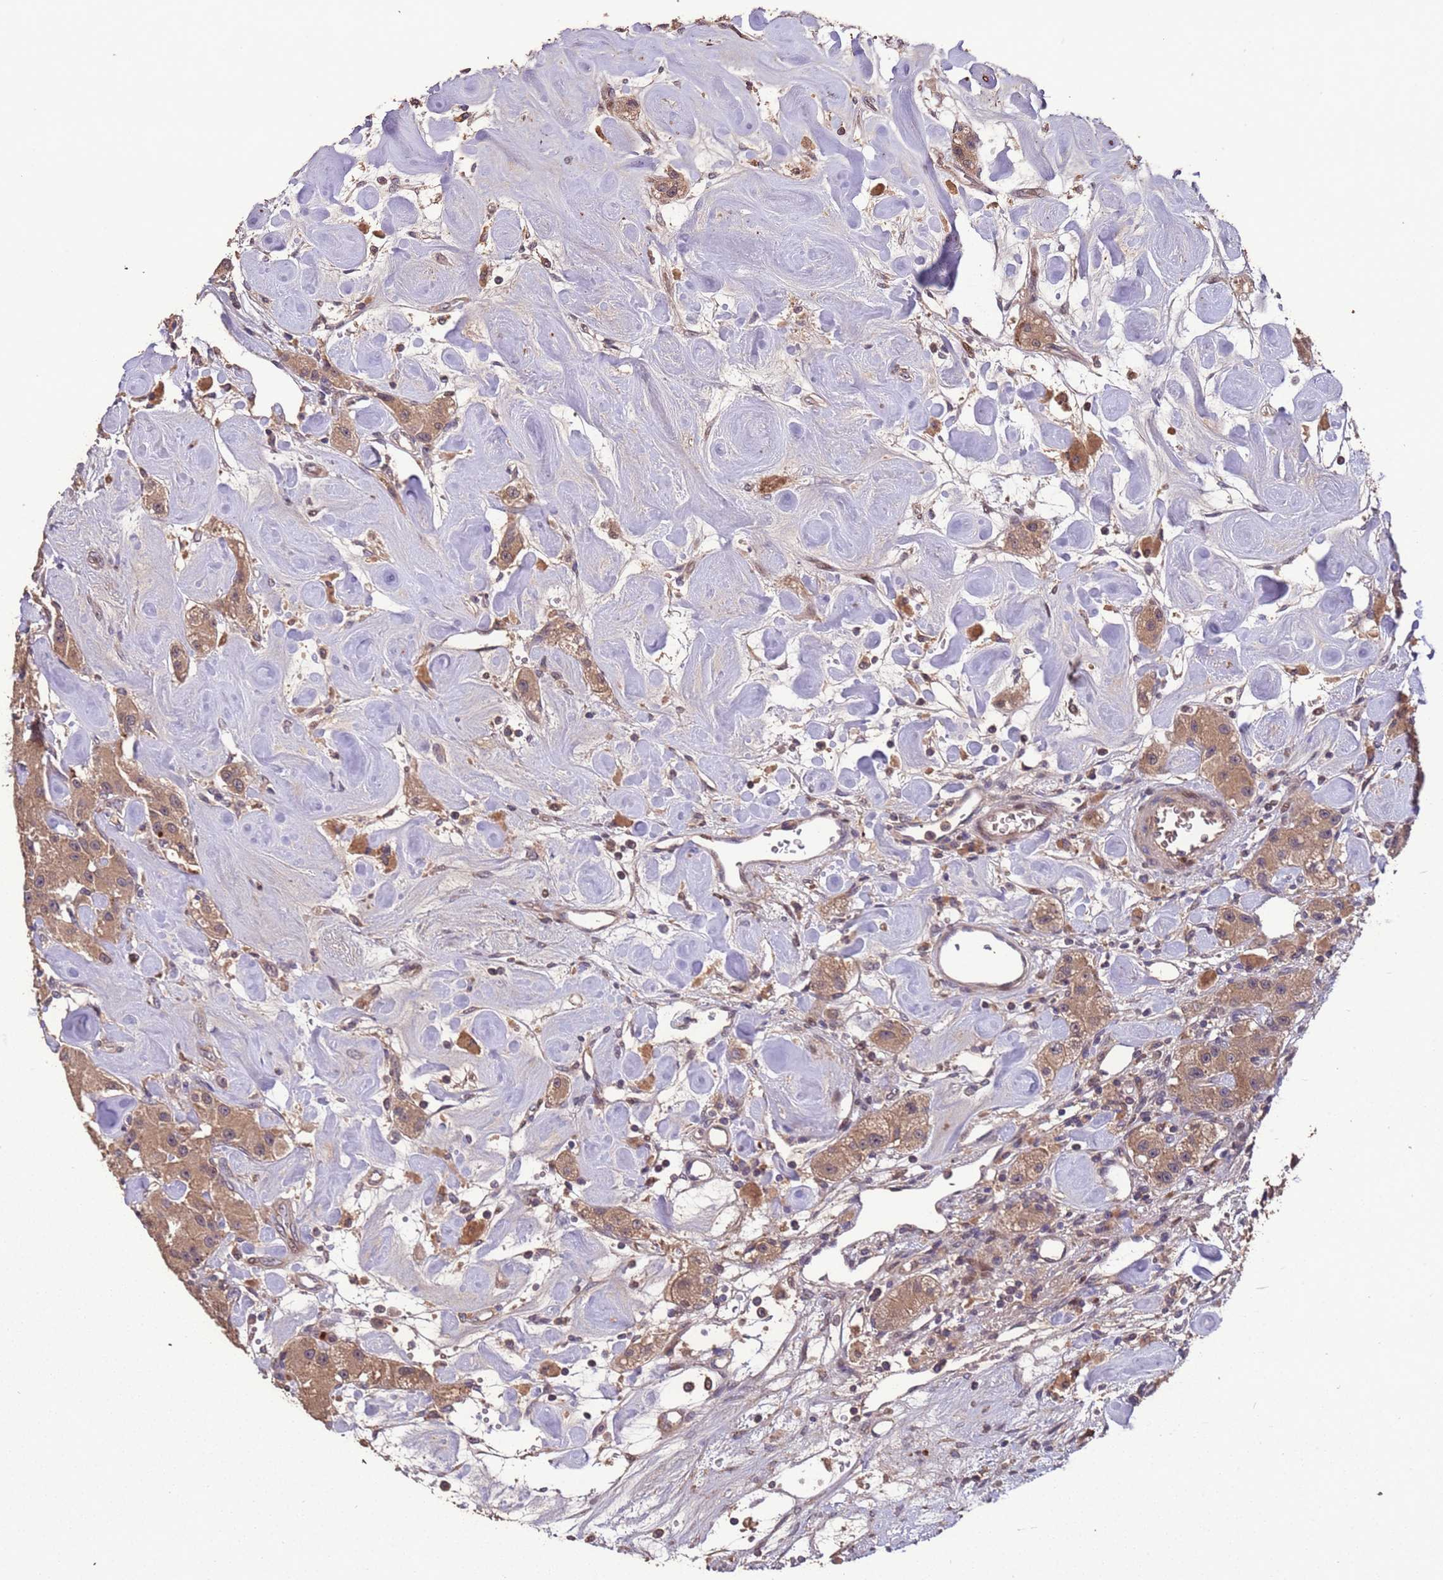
{"staining": {"intensity": "moderate", "quantity": ">75%", "location": "cytoplasmic/membranous"}, "tissue": "carcinoid", "cell_type": "Tumor cells", "image_type": "cancer", "snomed": [{"axis": "morphology", "description": "Carcinoid, malignant, NOS"}, {"axis": "topography", "description": "Pancreas"}], "caption": "Human carcinoid stained with a protein marker displays moderate staining in tumor cells.", "gene": "CCDC184", "patient": {"sex": "male", "age": 41}}